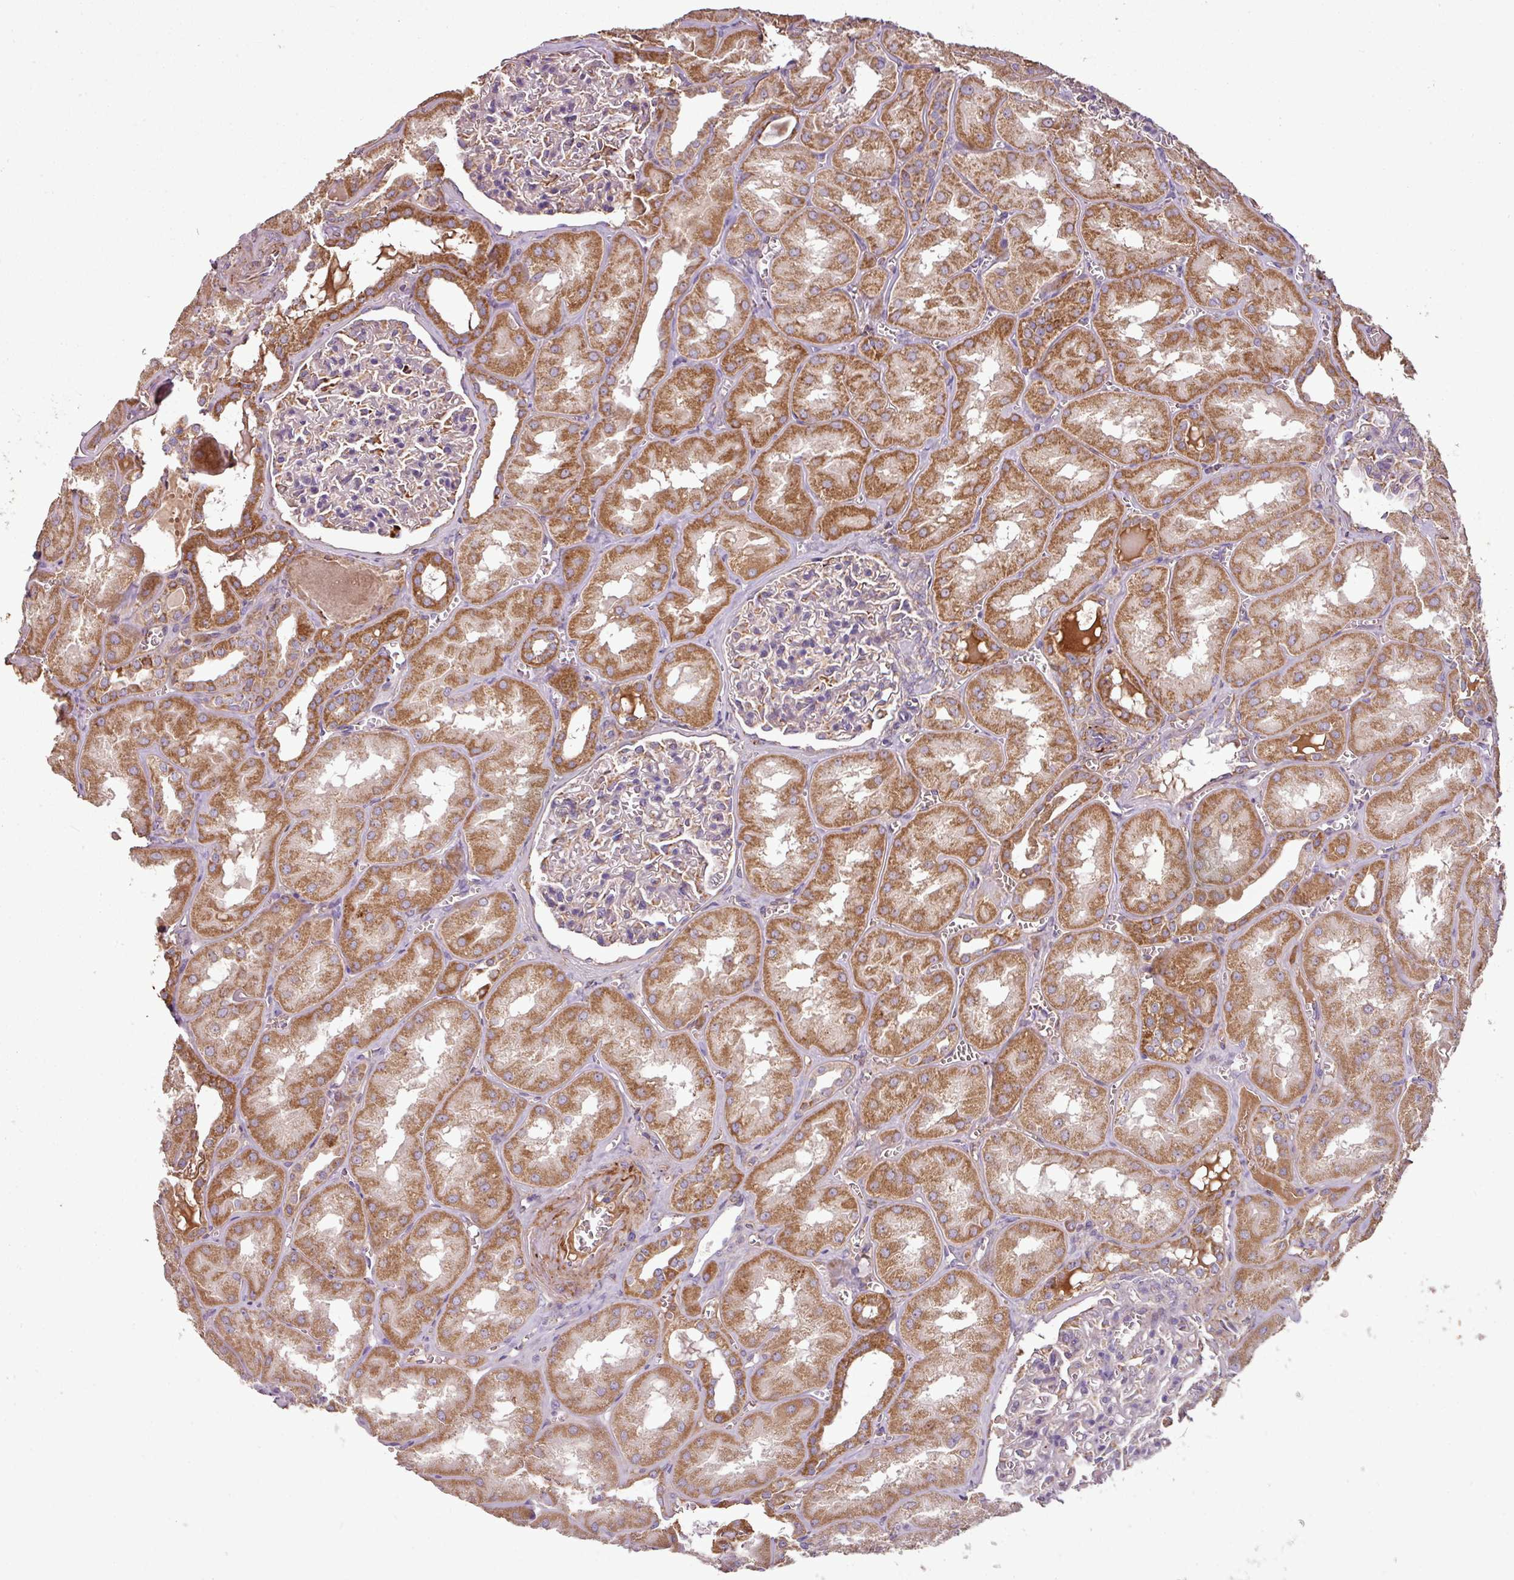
{"staining": {"intensity": "moderate", "quantity": "25%-75%", "location": "cytoplasmic/membranous"}, "tissue": "kidney", "cell_type": "Cells in glomeruli", "image_type": "normal", "snomed": [{"axis": "morphology", "description": "Normal tissue, NOS"}, {"axis": "topography", "description": "Kidney"}], "caption": "Kidney stained for a protein displays moderate cytoplasmic/membranous positivity in cells in glomeruli. (DAB = brown stain, brightfield microscopy at high magnification).", "gene": "ENSG00000260170", "patient": {"sex": "male", "age": 61}}